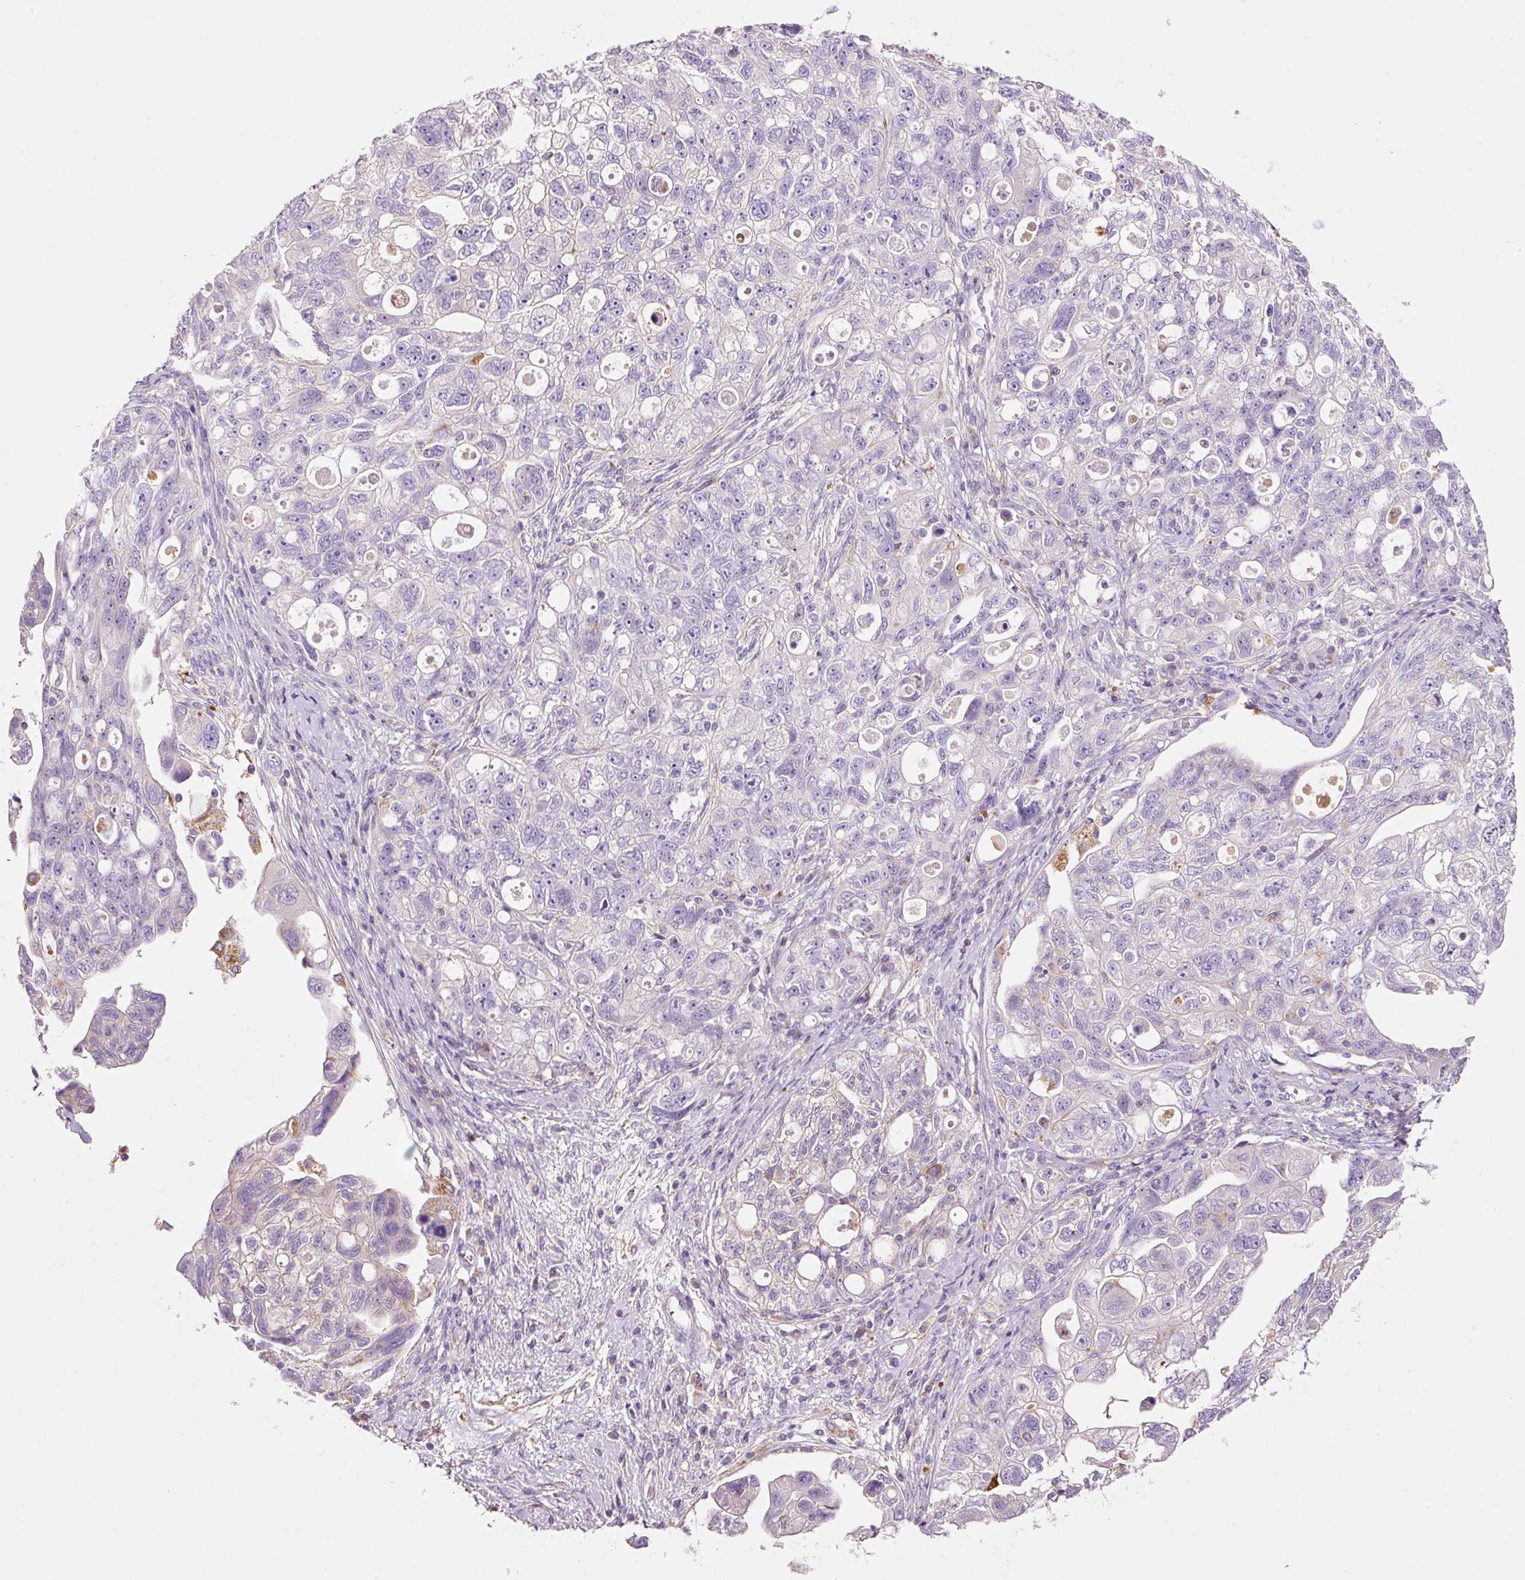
{"staining": {"intensity": "negative", "quantity": "none", "location": "none"}, "tissue": "ovarian cancer", "cell_type": "Tumor cells", "image_type": "cancer", "snomed": [{"axis": "morphology", "description": "Carcinoma, NOS"}, {"axis": "morphology", "description": "Cystadenocarcinoma, serous, NOS"}, {"axis": "topography", "description": "Ovary"}], "caption": "This is a photomicrograph of IHC staining of ovarian cancer, which shows no staining in tumor cells. The staining was performed using DAB (3,3'-diaminobenzidine) to visualize the protein expression in brown, while the nuclei were stained in blue with hematoxylin (Magnification: 20x).", "gene": "TMC8", "patient": {"sex": "female", "age": 69}}